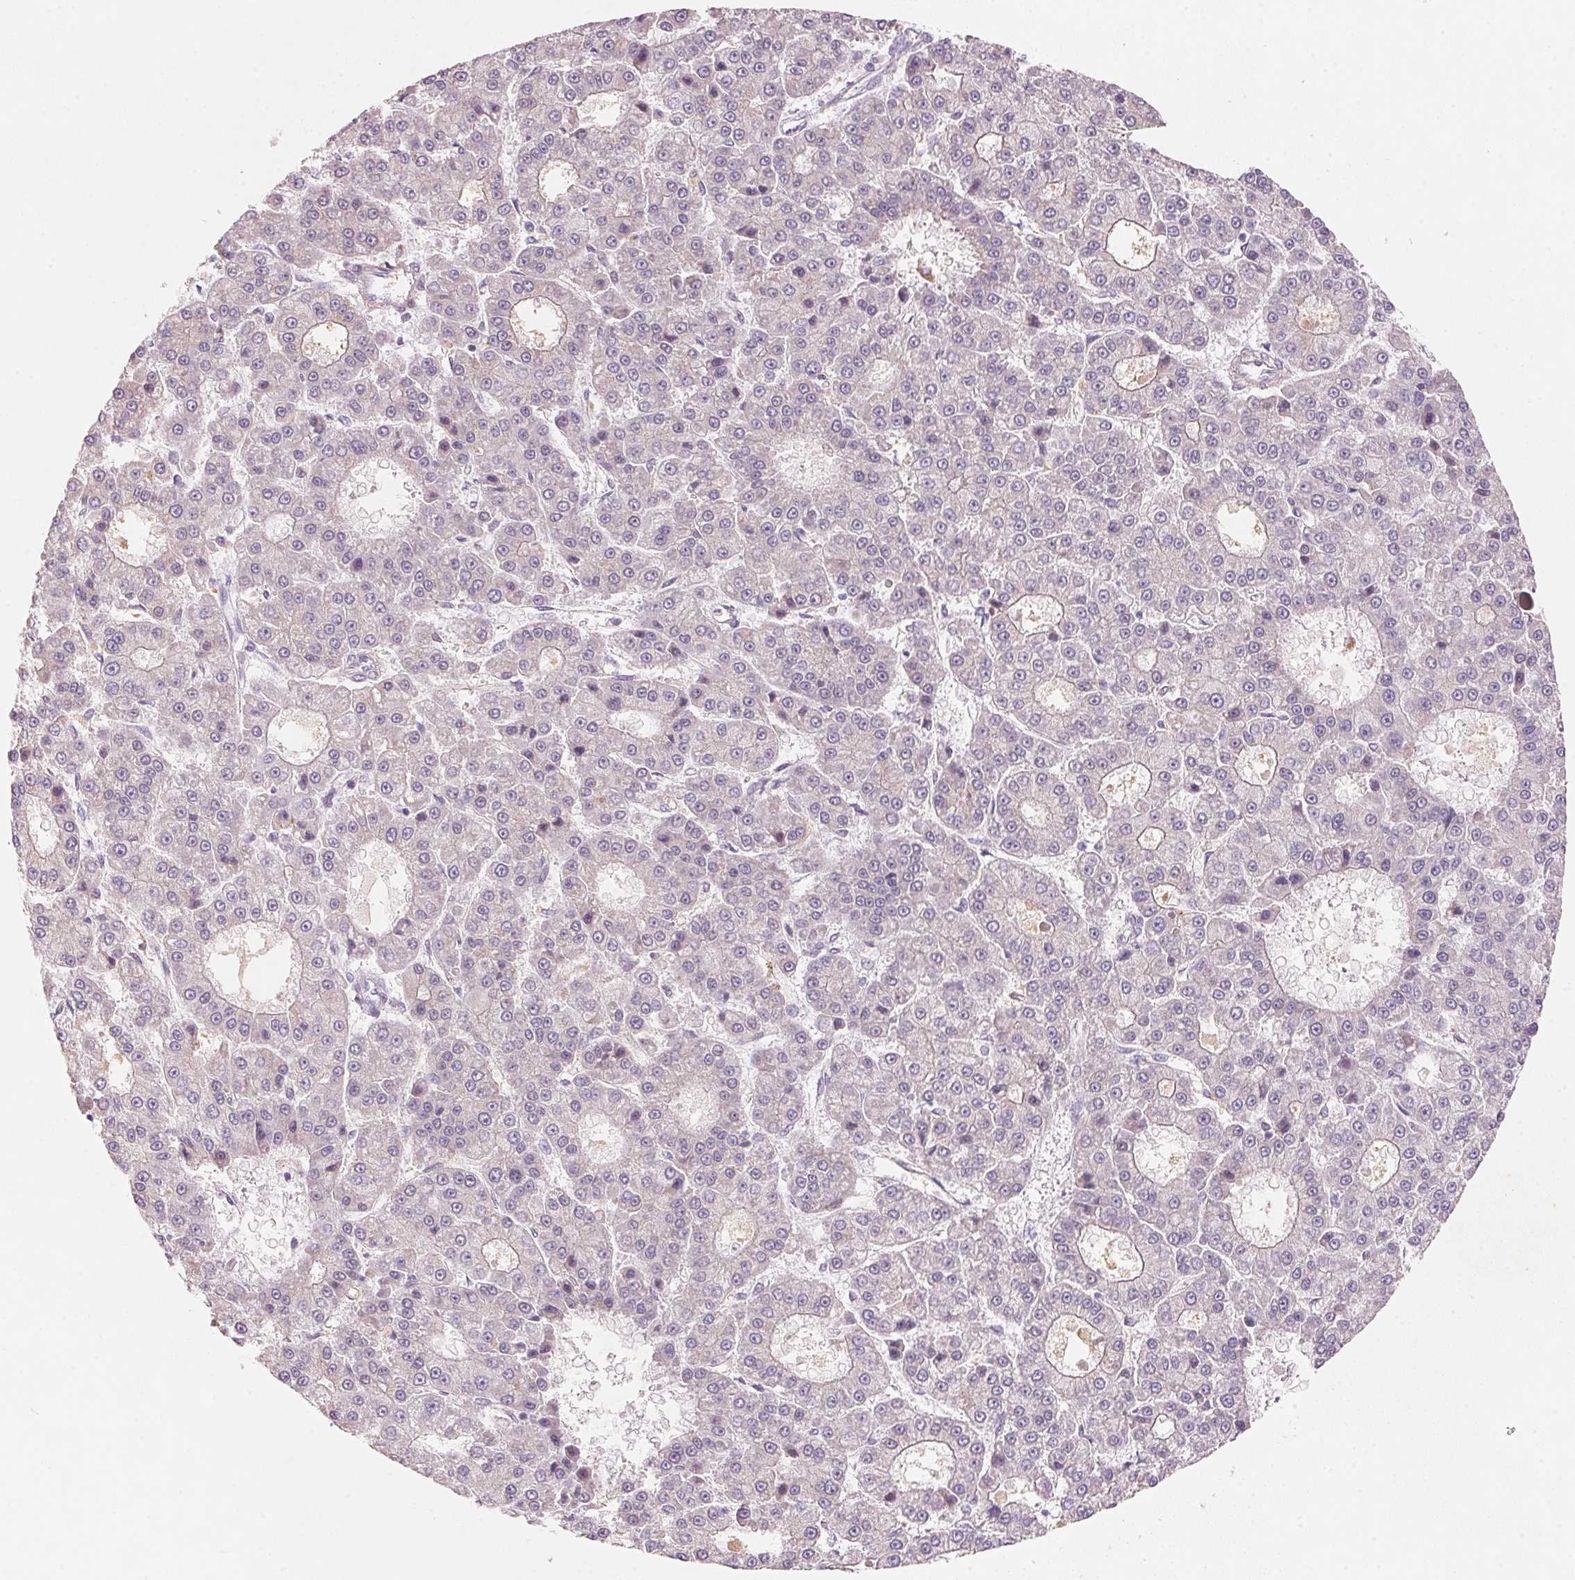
{"staining": {"intensity": "negative", "quantity": "none", "location": "none"}, "tissue": "liver cancer", "cell_type": "Tumor cells", "image_type": "cancer", "snomed": [{"axis": "morphology", "description": "Carcinoma, Hepatocellular, NOS"}, {"axis": "topography", "description": "Liver"}], "caption": "DAB immunohistochemical staining of human liver cancer reveals no significant expression in tumor cells. The staining is performed using DAB (3,3'-diaminobenzidine) brown chromogen with nuclei counter-stained in using hematoxylin.", "gene": "DRAM2", "patient": {"sex": "male", "age": 70}}